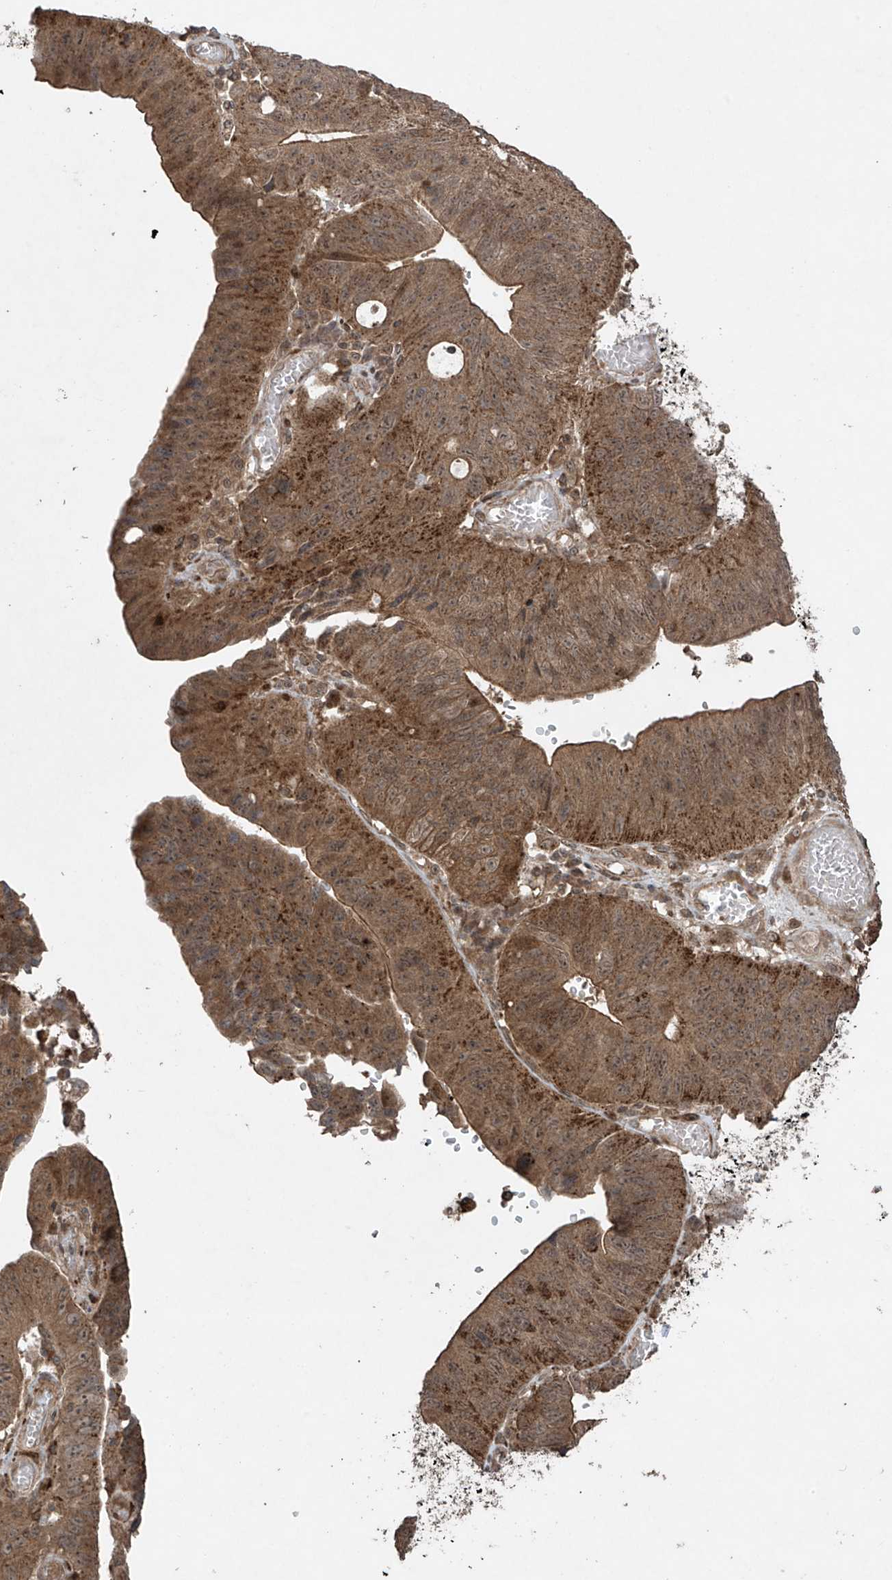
{"staining": {"intensity": "moderate", "quantity": ">75%", "location": "cytoplasmic/membranous"}, "tissue": "stomach cancer", "cell_type": "Tumor cells", "image_type": "cancer", "snomed": [{"axis": "morphology", "description": "Adenocarcinoma, NOS"}, {"axis": "topography", "description": "Stomach"}], "caption": "The histopathology image demonstrates staining of adenocarcinoma (stomach), revealing moderate cytoplasmic/membranous protein positivity (brown color) within tumor cells. The staining was performed using DAB (3,3'-diaminobenzidine) to visualize the protein expression in brown, while the nuclei were stained in blue with hematoxylin (Magnification: 20x).", "gene": "PGPEP1", "patient": {"sex": "male", "age": 59}}